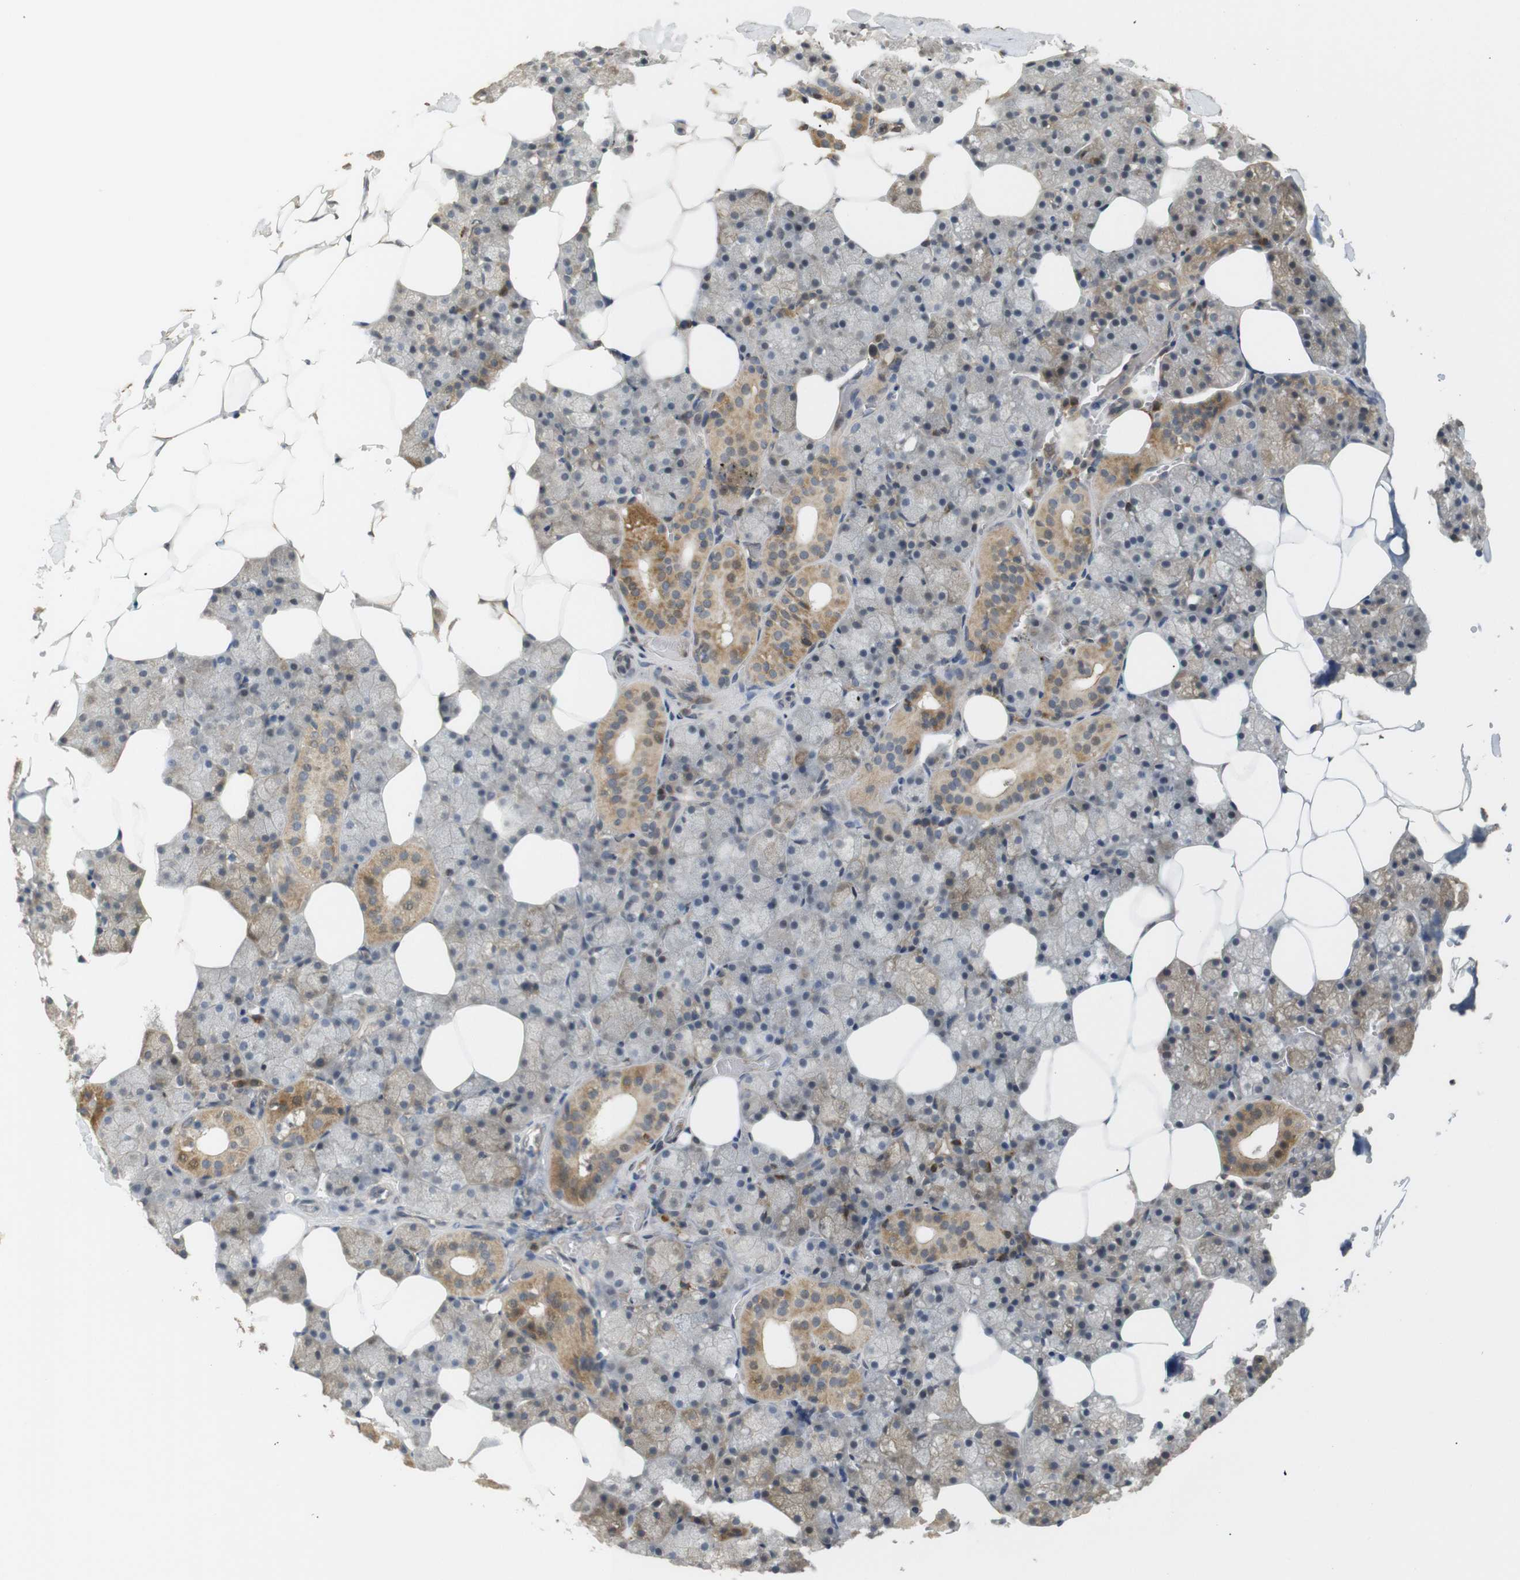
{"staining": {"intensity": "moderate", "quantity": "<25%", "location": "cytoplasmic/membranous"}, "tissue": "salivary gland", "cell_type": "Glandular cells", "image_type": "normal", "snomed": [{"axis": "morphology", "description": "Normal tissue, NOS"}, {"axis": "topography", "description": "Salivary gland"}], "caption": "DAB (3,3'-diaminobenzidine) immunohistochemical staining of benign salivary gland exhibits moderate cytoplasmic/membranous protein positivity in about <25% of glandular cells.", "gene": "KSR1", "patient": {"sex": "male", "age": 62}}